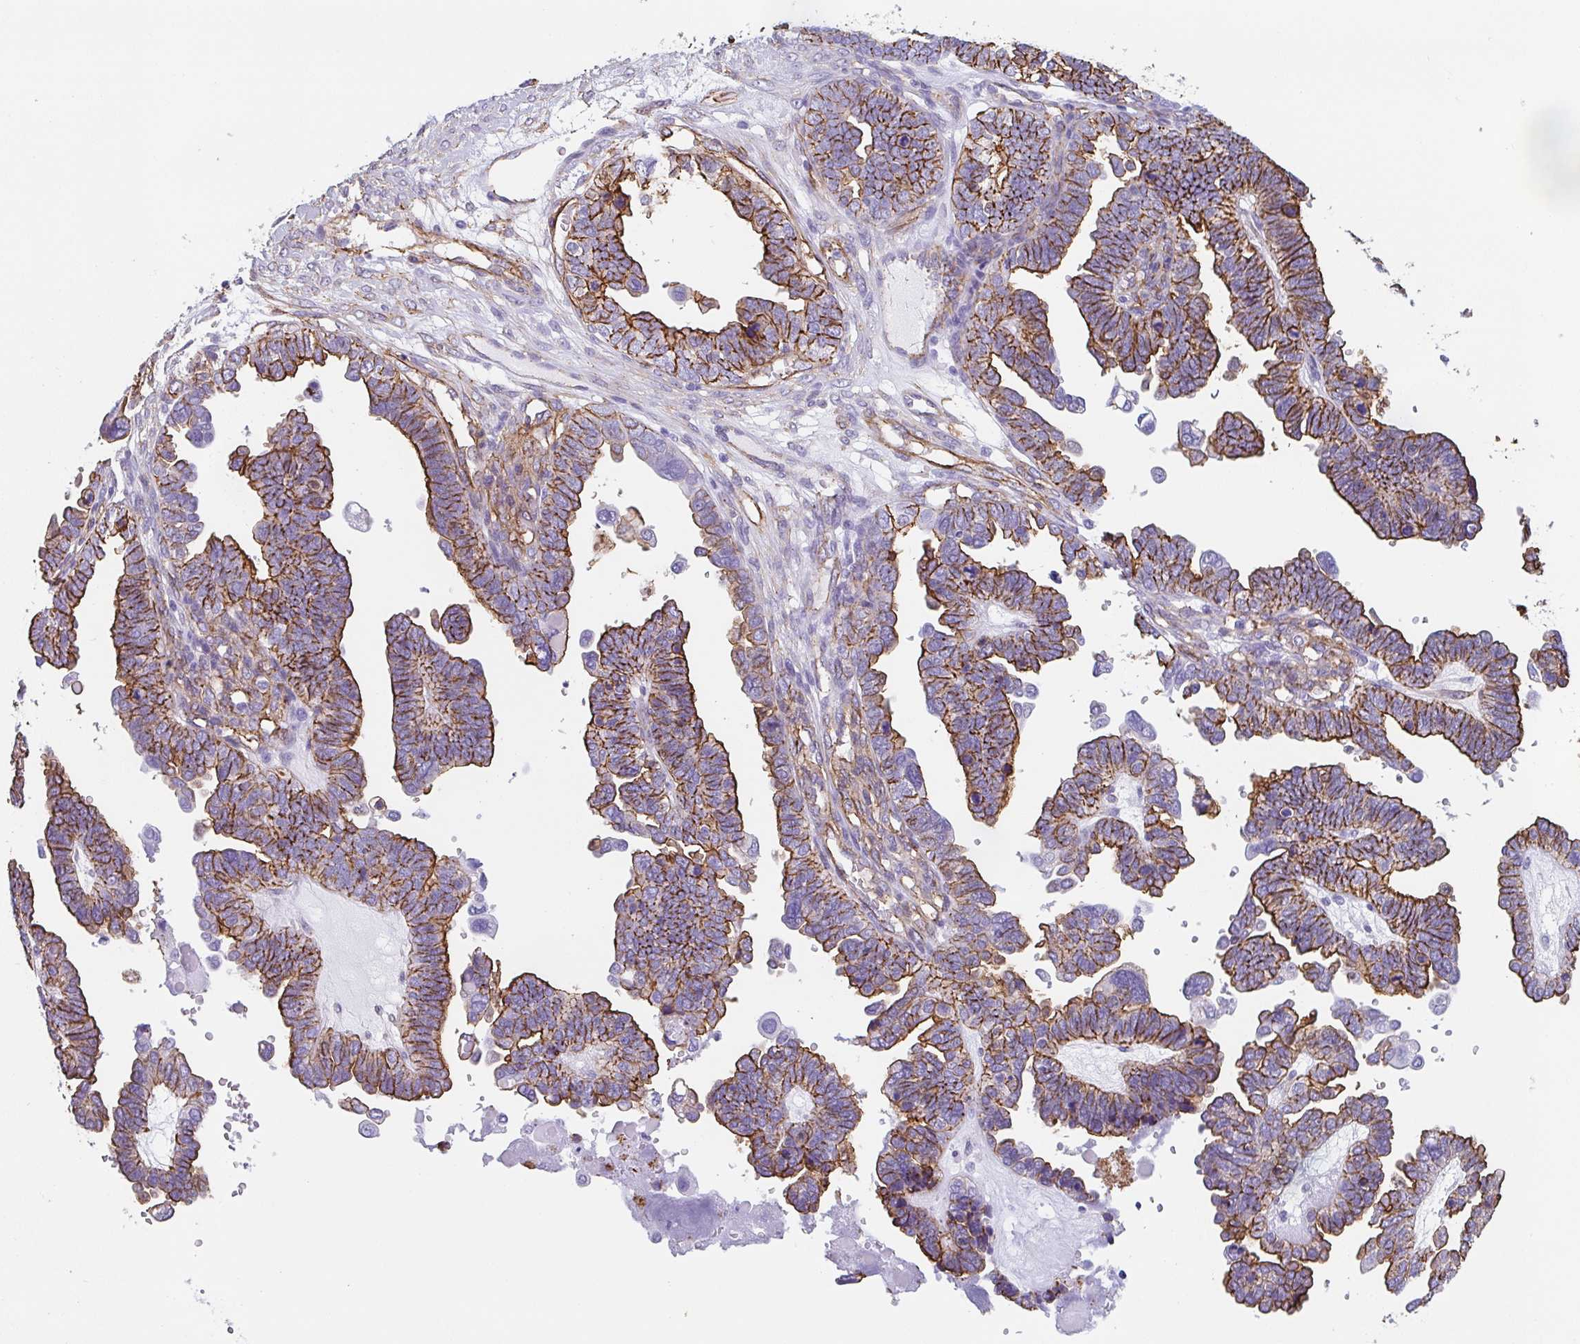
{"staining": {"intensity": "strong", "quantity": "25%-75%", "location": "cytoplasmic/membranous"}, "tissue": "ovarian cancer", "cell_type": "Tumor cells", "image_type": "cancer", "snomed": [{"axis": "morphology", "description": "Cystadenocarcinoma, serous, NOS"}, {"axis": "topography", "description": "Ovary"}], "caption": "Tumor cells display high levels of strong cytoplasmic/membranous positivity in approximately 25%-75% of cells in ovarian cancer.", "gene": "DBN1", "patient": {"sex": "female", "age": 51}}